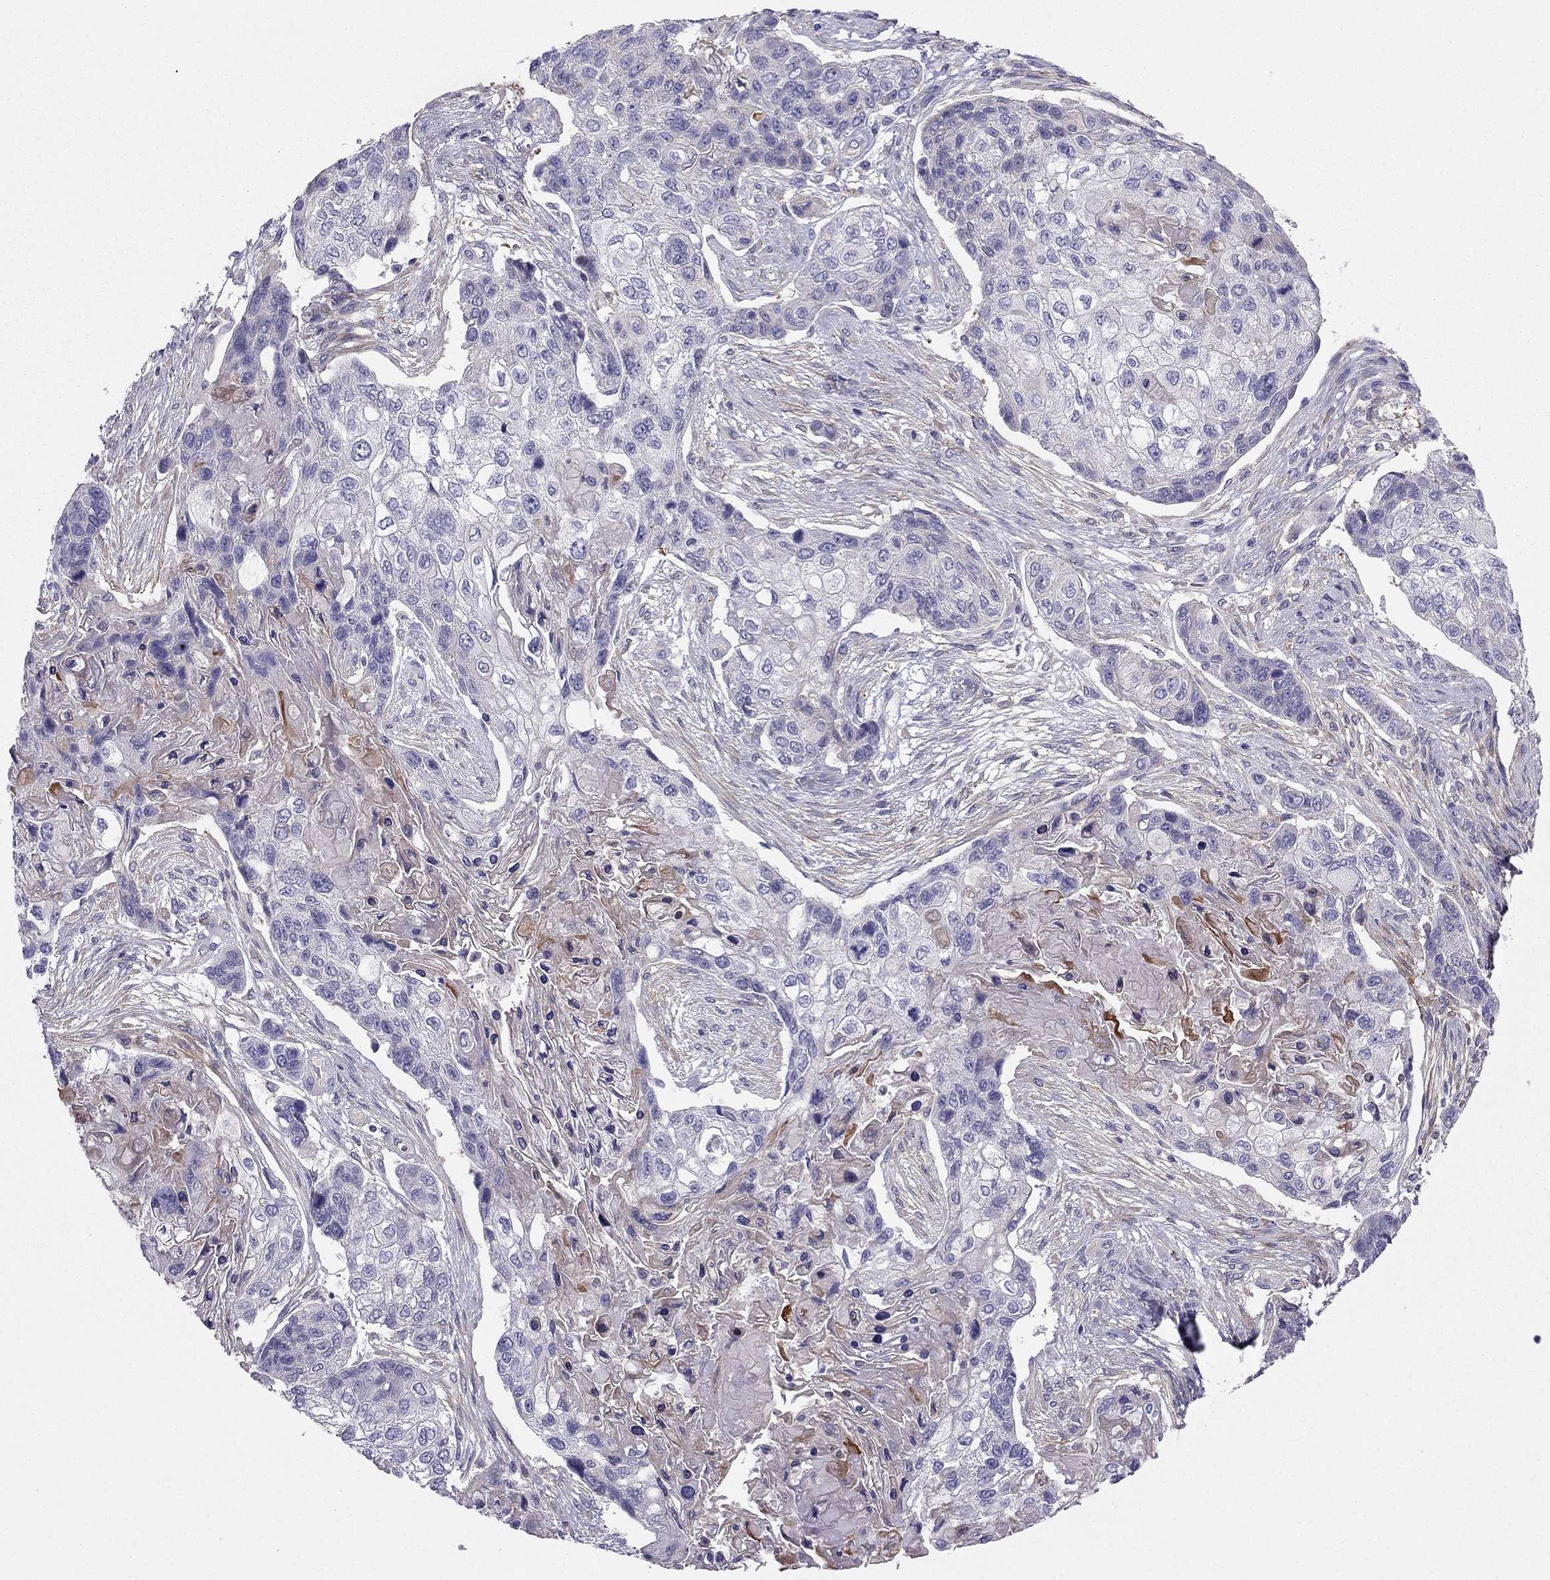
{"staining": {"intensity": "negative", "quantity": "none", "location": "none"}, "tissue": "lung cancer", "cell_type": "Tumor cells", "image_type": "cancer", "snomed": [{"axis": "morphology", "description": "Squamous cell carcinoma, NOS"}, {"axis": "topography", "description": "Lung"}], "caption": "Lung squamous cell carcinoma stained for a protein using IHC exhibits no staining tumor cells.", "gene": "SYT5", "patient": {"sex": "male", "age": 69}}